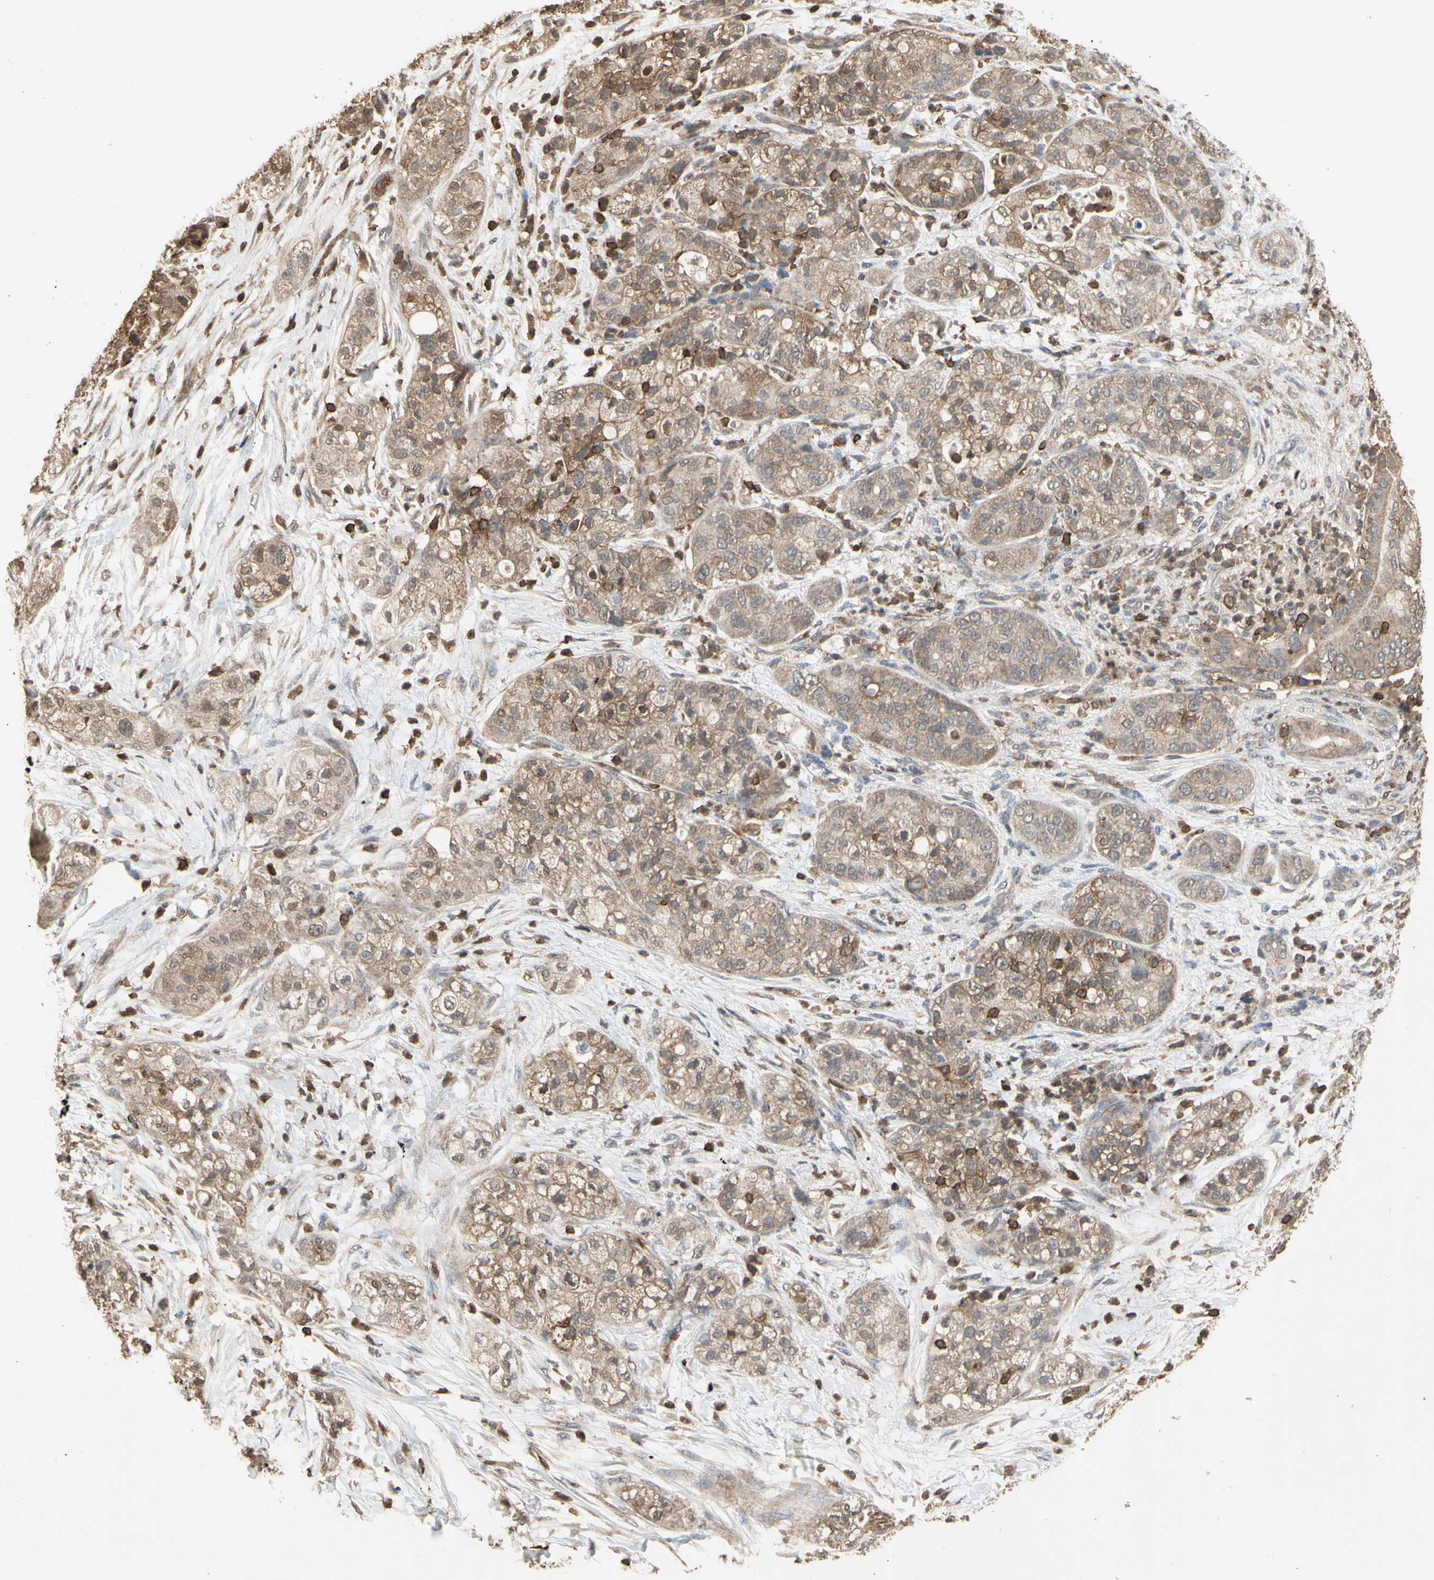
{"staining": {"intensity": "weak", "quantity": ">75%", "location": "cytoplasmic/membranous"}, "tissue": "pancreatic cancer", "cell_type": "Tumor cells", "image_type": "cancer", "snomed": [{"axis": "morphology", "description": "Adenocarcinoma, NOS"}, {"axis": "topography", "description": "Pancreas"}], "caption": "Adenocarcinoma (pancreatic) stained with a brown dye demonstrates weak cytoplasmic/membranous positive expression in about >75% of tumor cells.", "gene": "MAP3K10", "patient": {"sex": "female", "age": 78}}